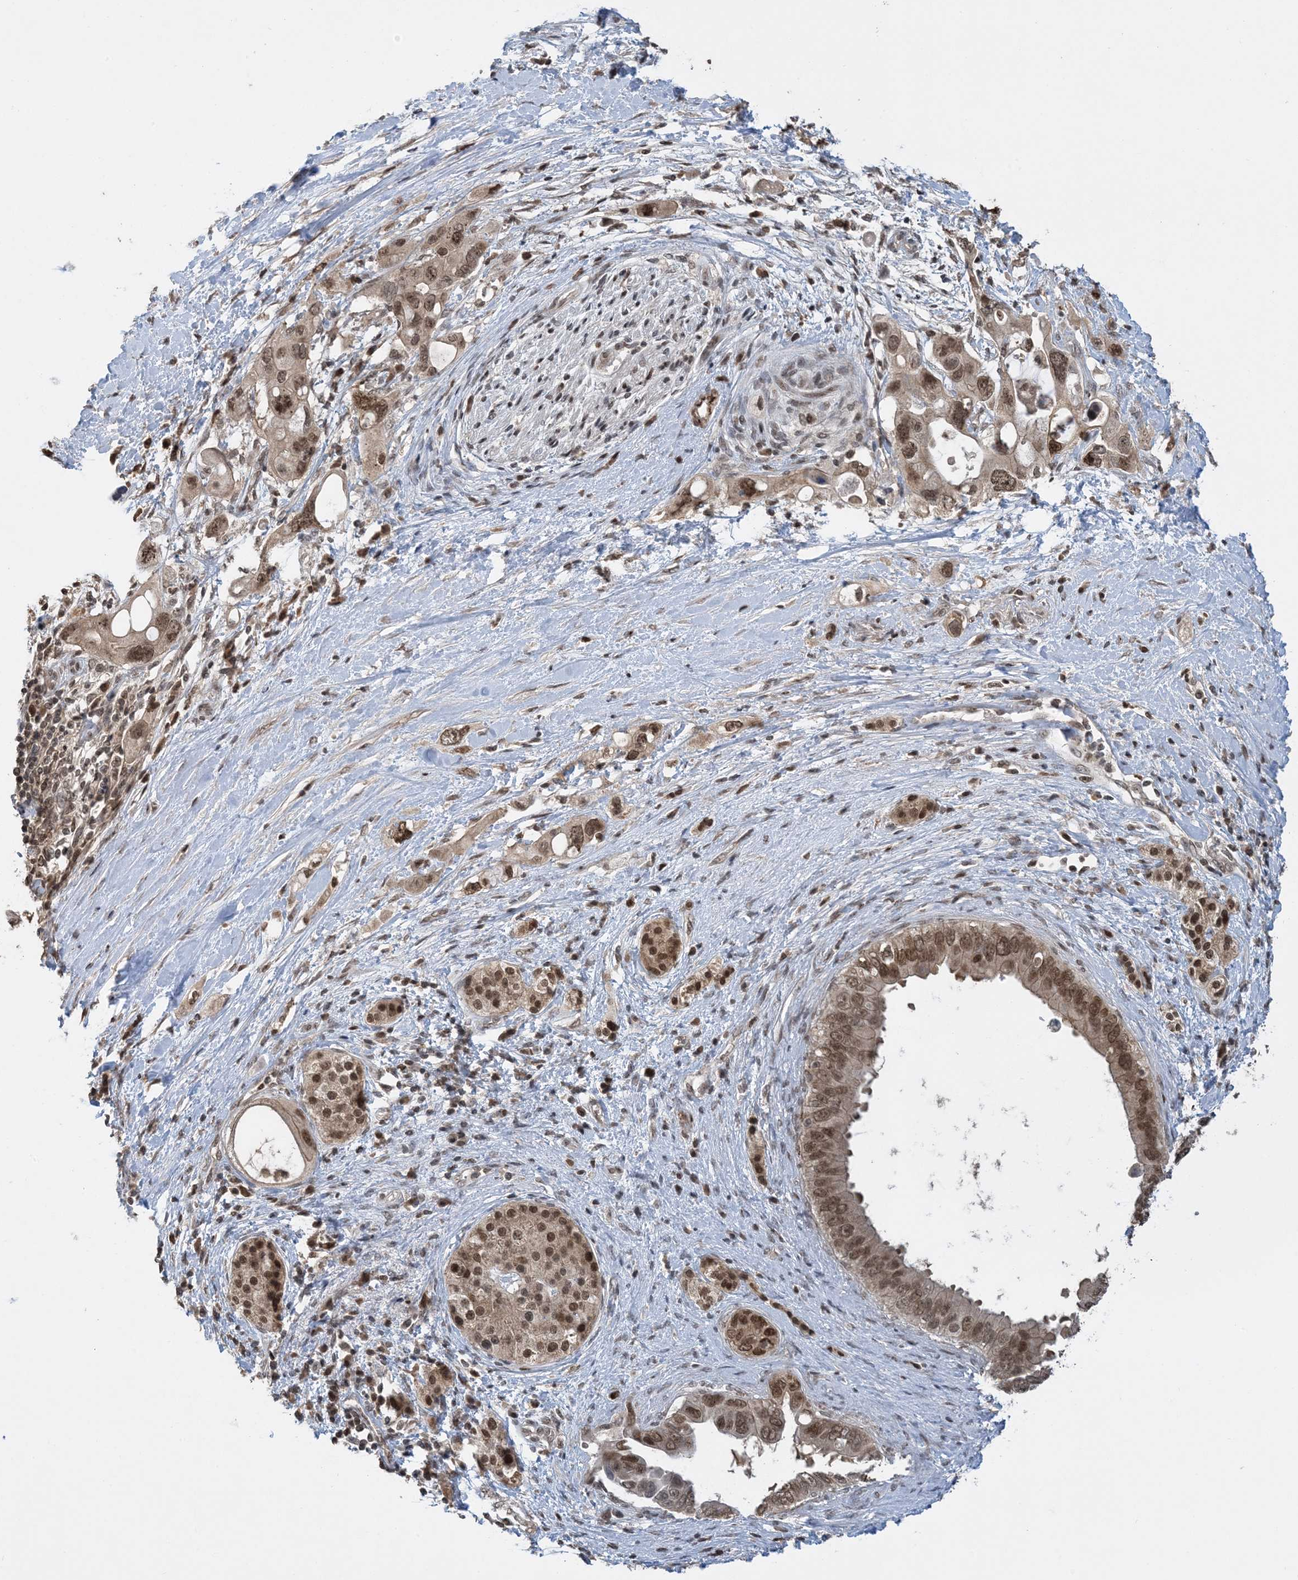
{"staining": {"intensity": "moderate", "quantity": ">75%", "location": "nuclear"}, "tissue": "pancreatic cancer", "cell_type": "Tumor cells", "image_type": "cancer", "snomed": [{"axis": "morphology", "description": "Adenocarcinoma, NOS"}, {"axis": "topography", "description": "Pancreas"}], "caption": "Tumor cells display medium levels of moderate nuclear positivity in about >75% of cells in human adenocarcinoma (pancreatic).", "gene": "ACYP2", "patient": {"sex": "female", "age": 56}}